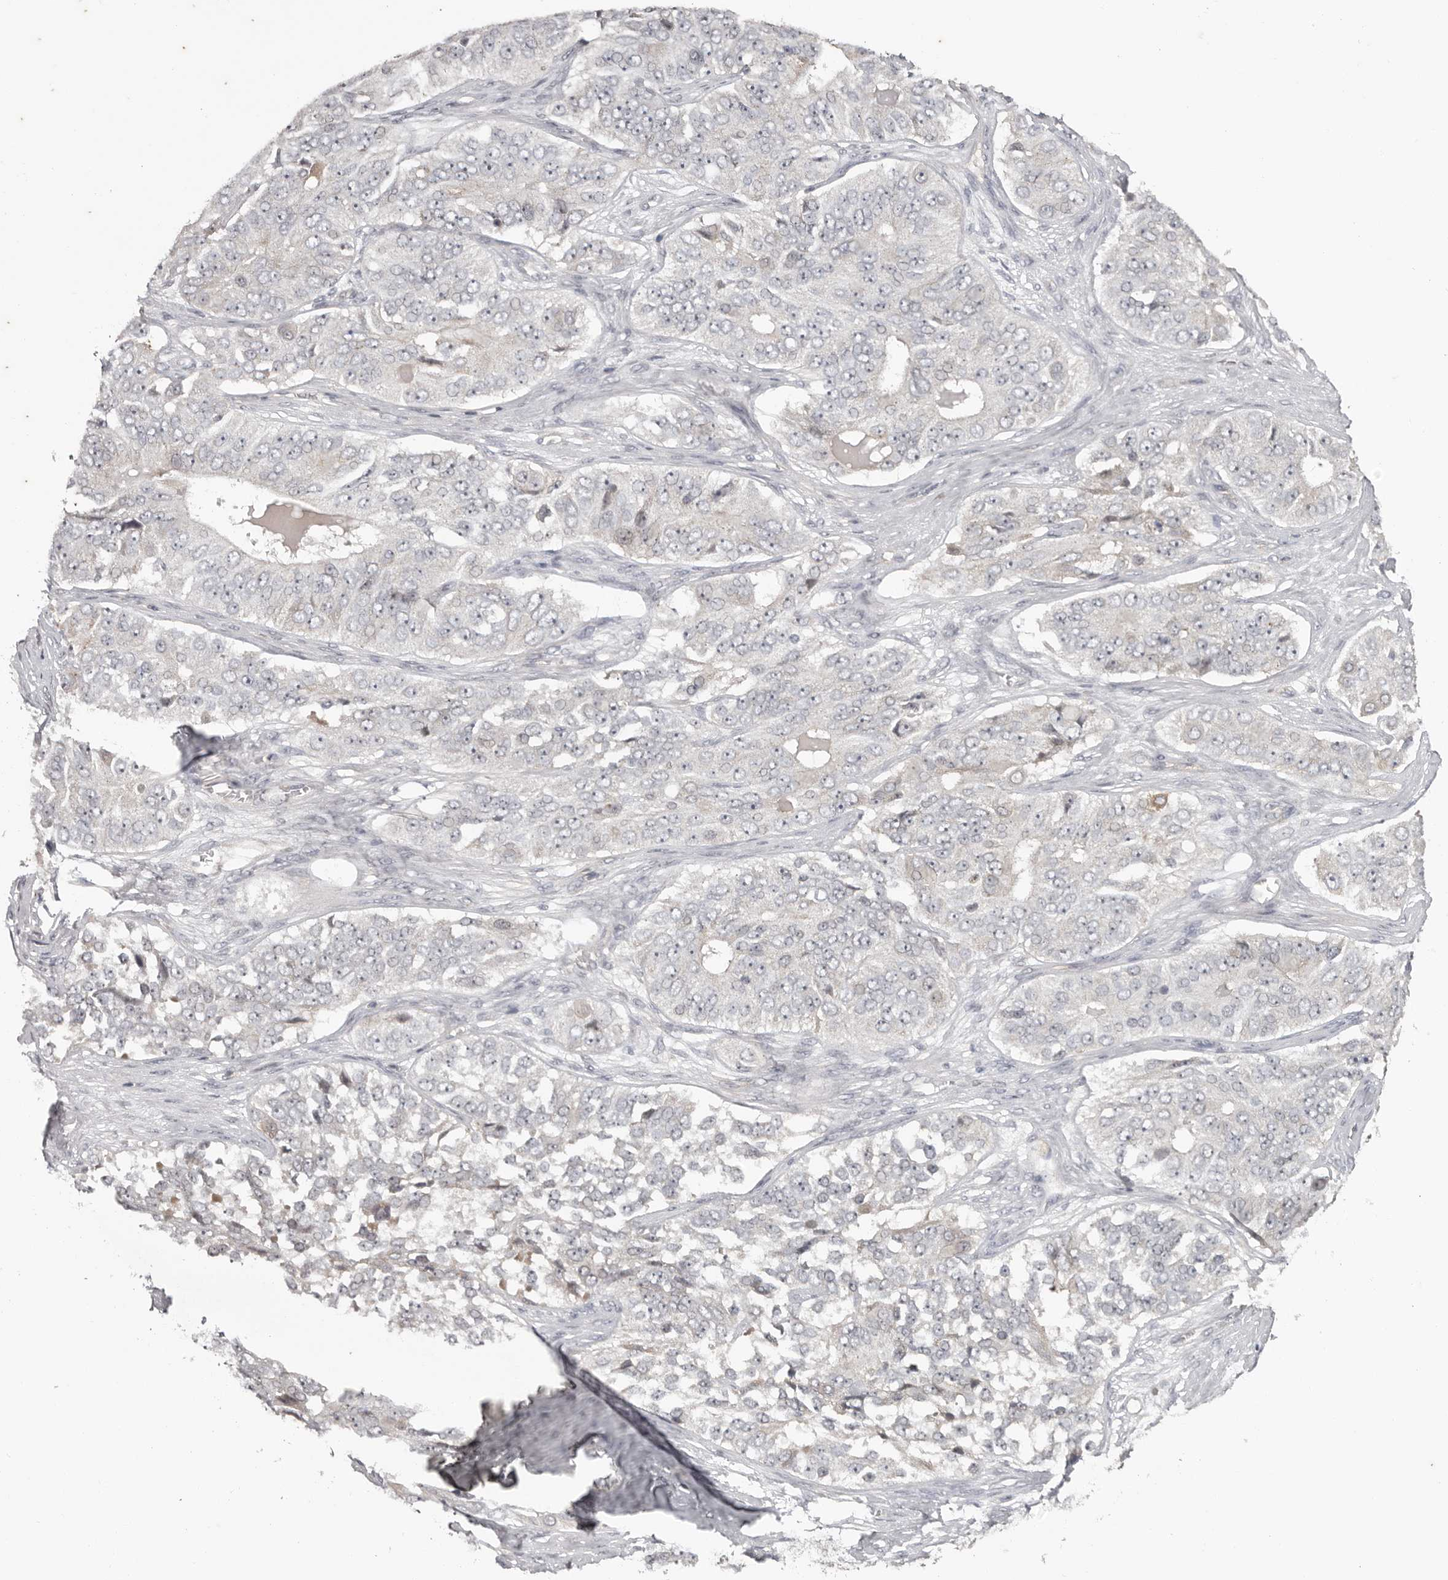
{"staining": {"intensity": "negative", "quantity": "none", "location": "none"}, "tissue": "ovarian cancer", "cell_type": "Tumor cells", "image_type": "cancer", "snomed": [{"axis": "morphology", "description": "Carcinoma, endometroid"}, {"axis": "topography", "description": "Ovary"}], "caption": "An image of ovarian cancer stained for a protein displays no brown staining in tumor cells. (DAB IHC, high magnification).", "gene": "ANKRD44", "patient": {"sex": "female", "age": 51}}